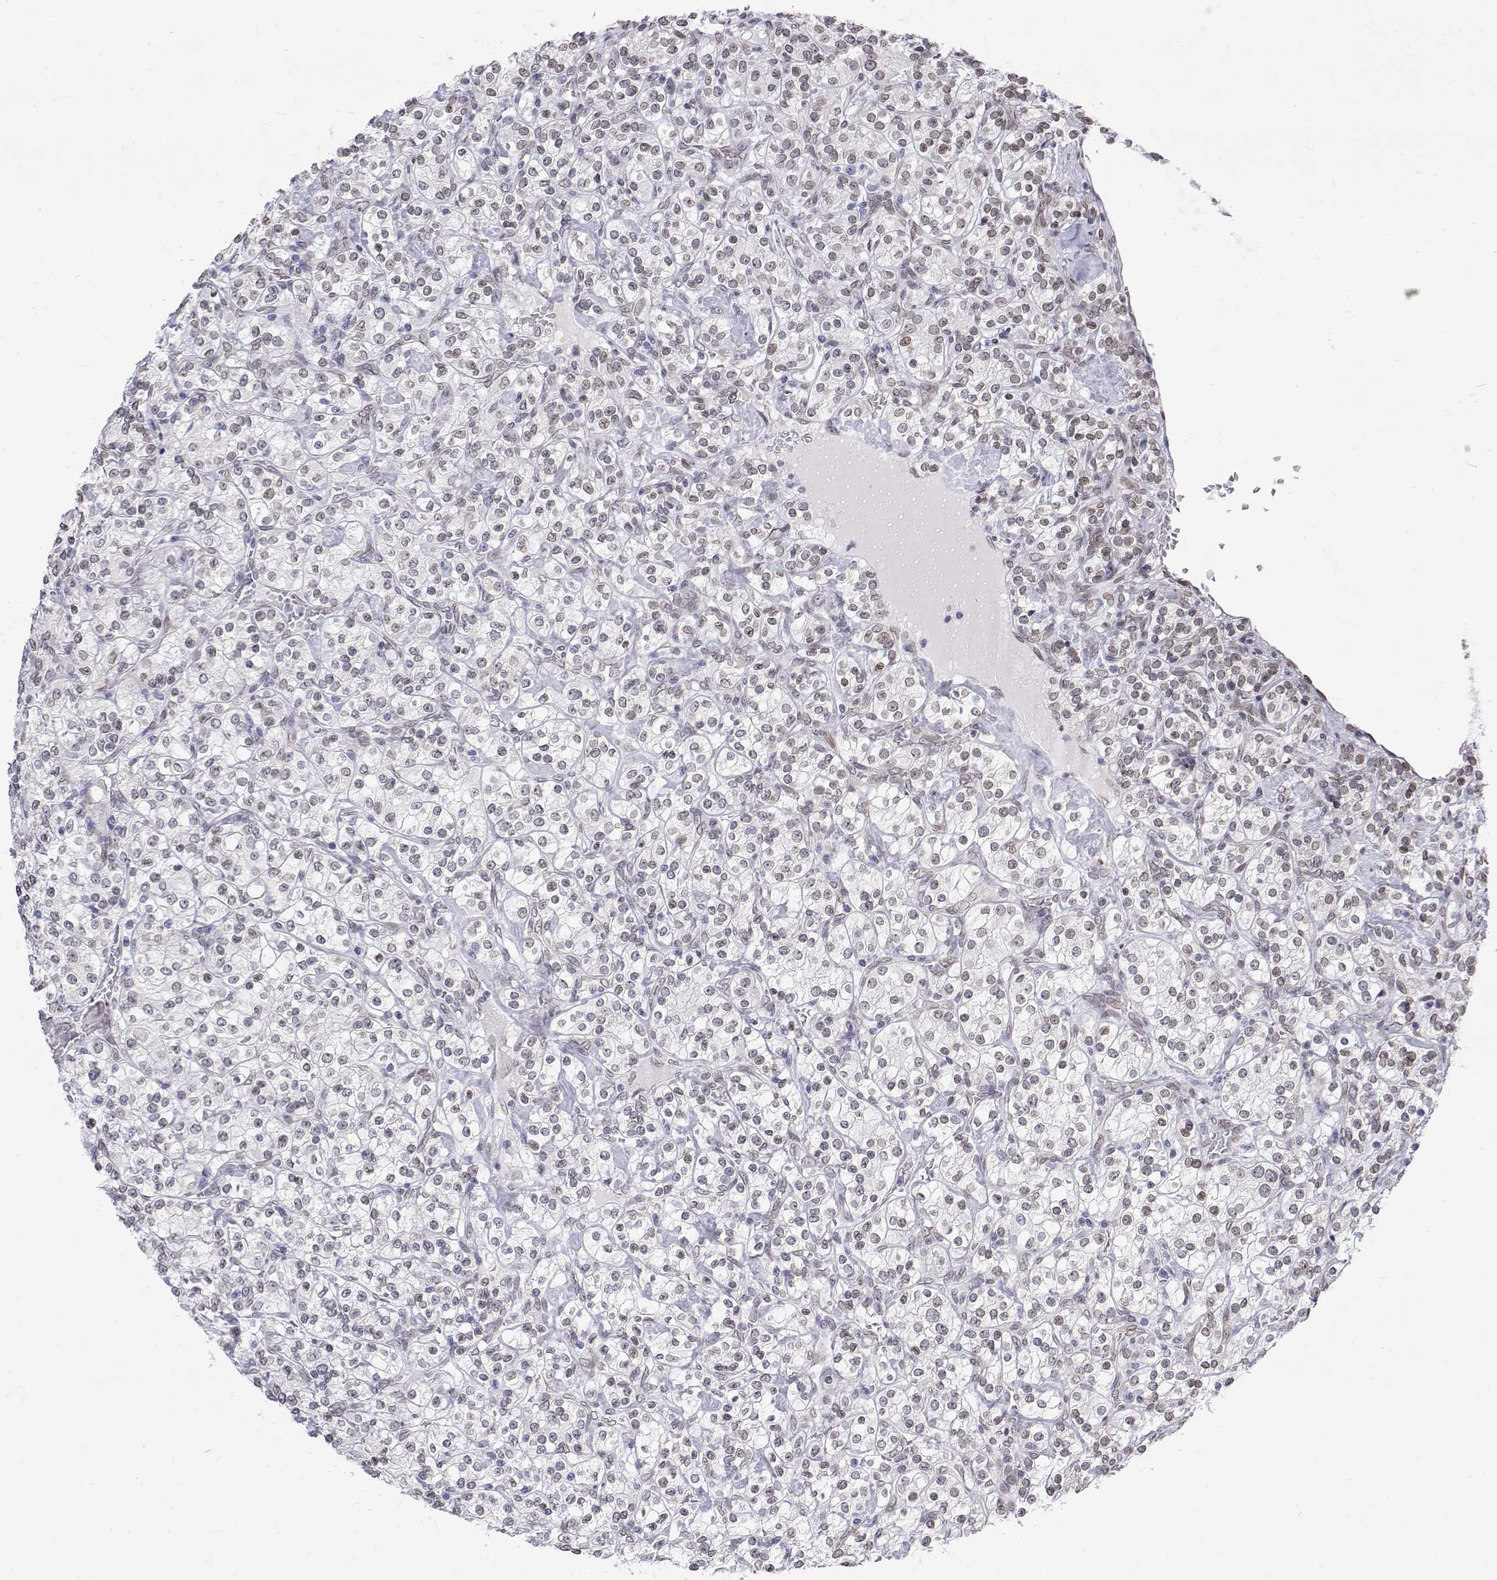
{"staining": {"intensity": "weak", "quantity": "25%-75%", "location": "nuclear"}, "tissue": "renal cancer", "cell_type": "Tumor cells", "image_type": "cancer", "snomed": [{"axis": "morphology", "description": "Adenocarcinoma, NOS"}, {"axis": "topography", "description": "Kidney"}], "caption": "Immunohistochemistry (IHC) histopathology image of neoplastic tissue: renal cancer (adenocarcinoma) stained using immunohistochemistry (IHC) exhibits low levels of weak protein expression localized specifically in the nuclear of tumor cells, appearing as a nuclear brown color.", "gene": "ZNF532", "patient": {"sex": "male", "age": 77}}